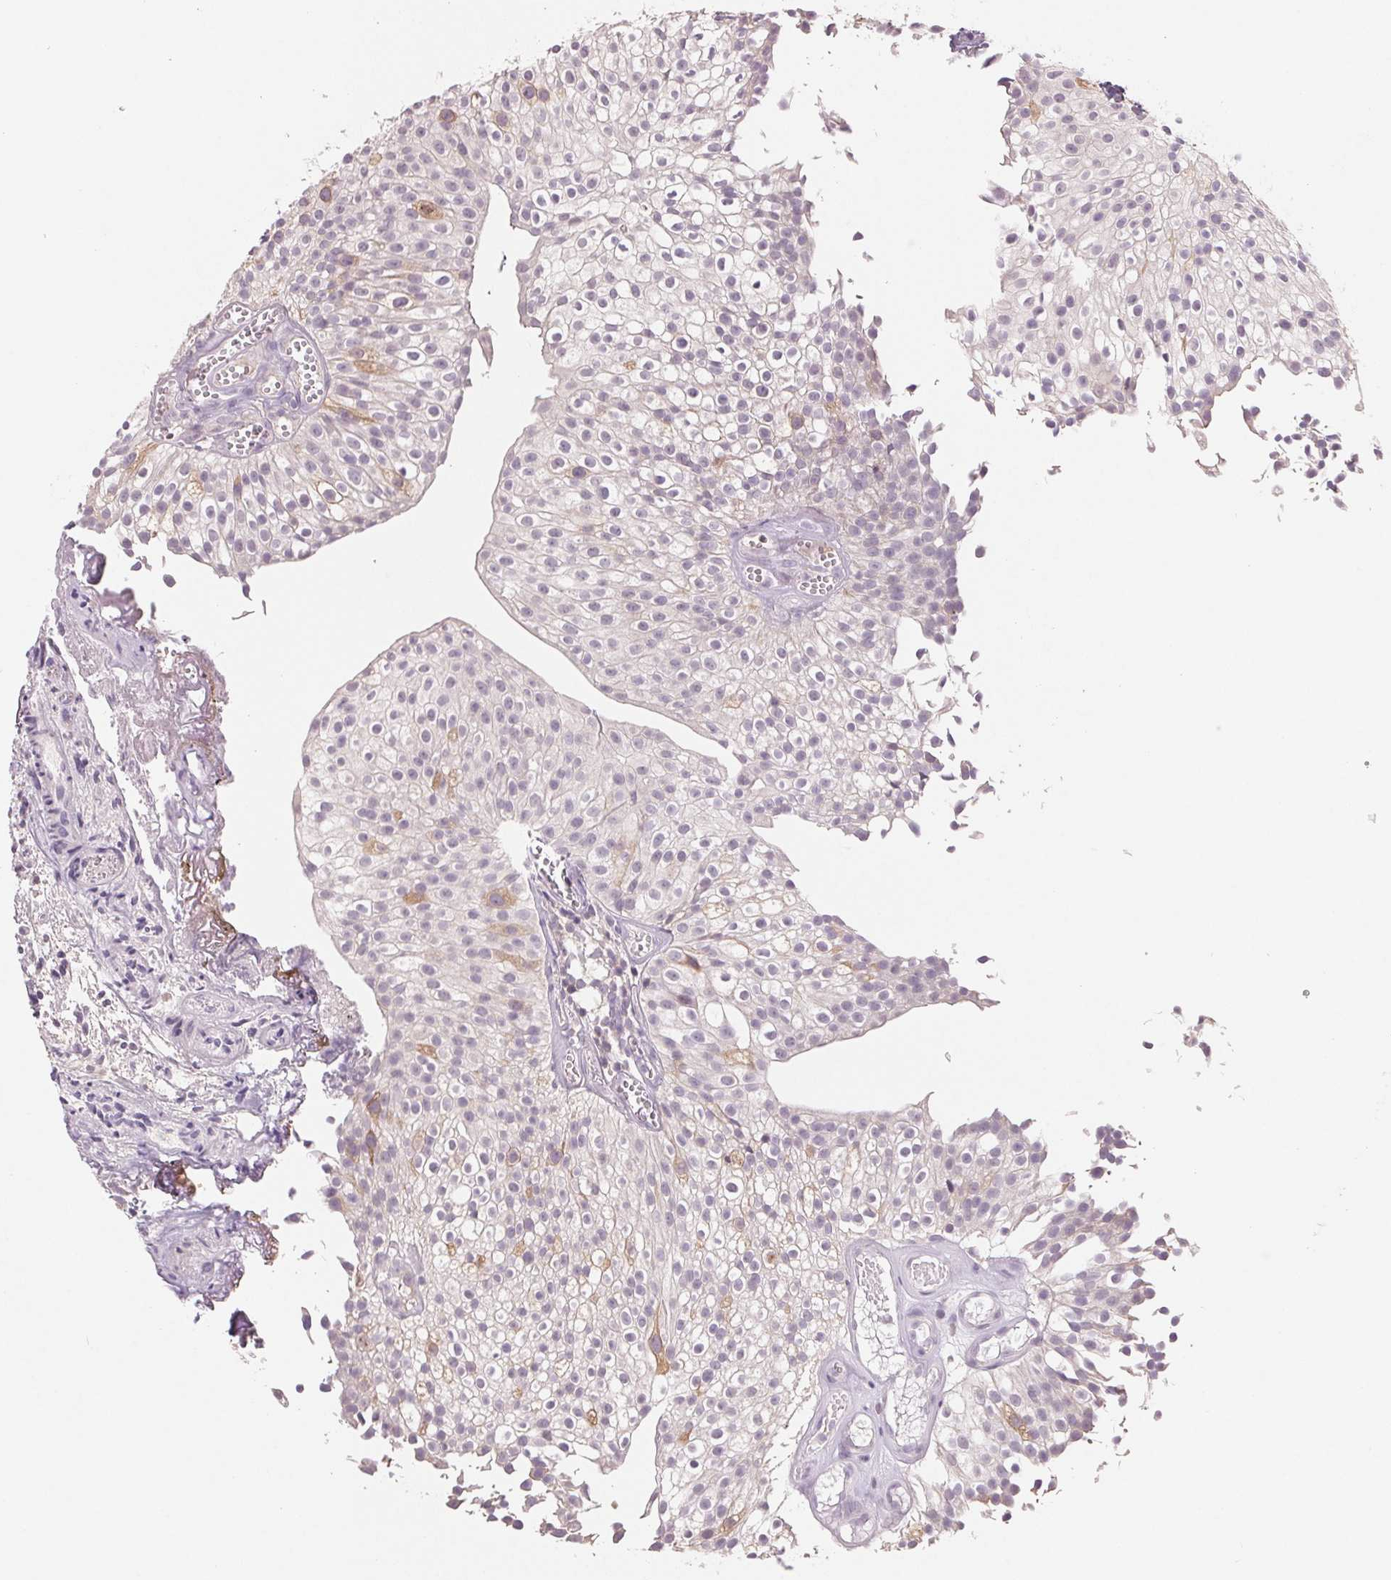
{"staining": {"intensity": "moderate", "quantity": "<25%", "location": "cytoplasmic/membranous"}, "tissue": "urothelial cancer", "cell_type": "Tumor cells", "image_type": "cancer", "snomed": [{"axis": "morphology", "description": "Urothelial carcinoma, Low grade"}, {"axis": "topography", "description": "Urinary bladder"}], "caption": "Immunohistochemical staining of urothelial carcinoma (low-grade) displays moderate cytoplasmic/membranous protein expression in about <25% of tumor cells.", "gene": "AQP8", "patient": {"sex": "male", "age": 70}}